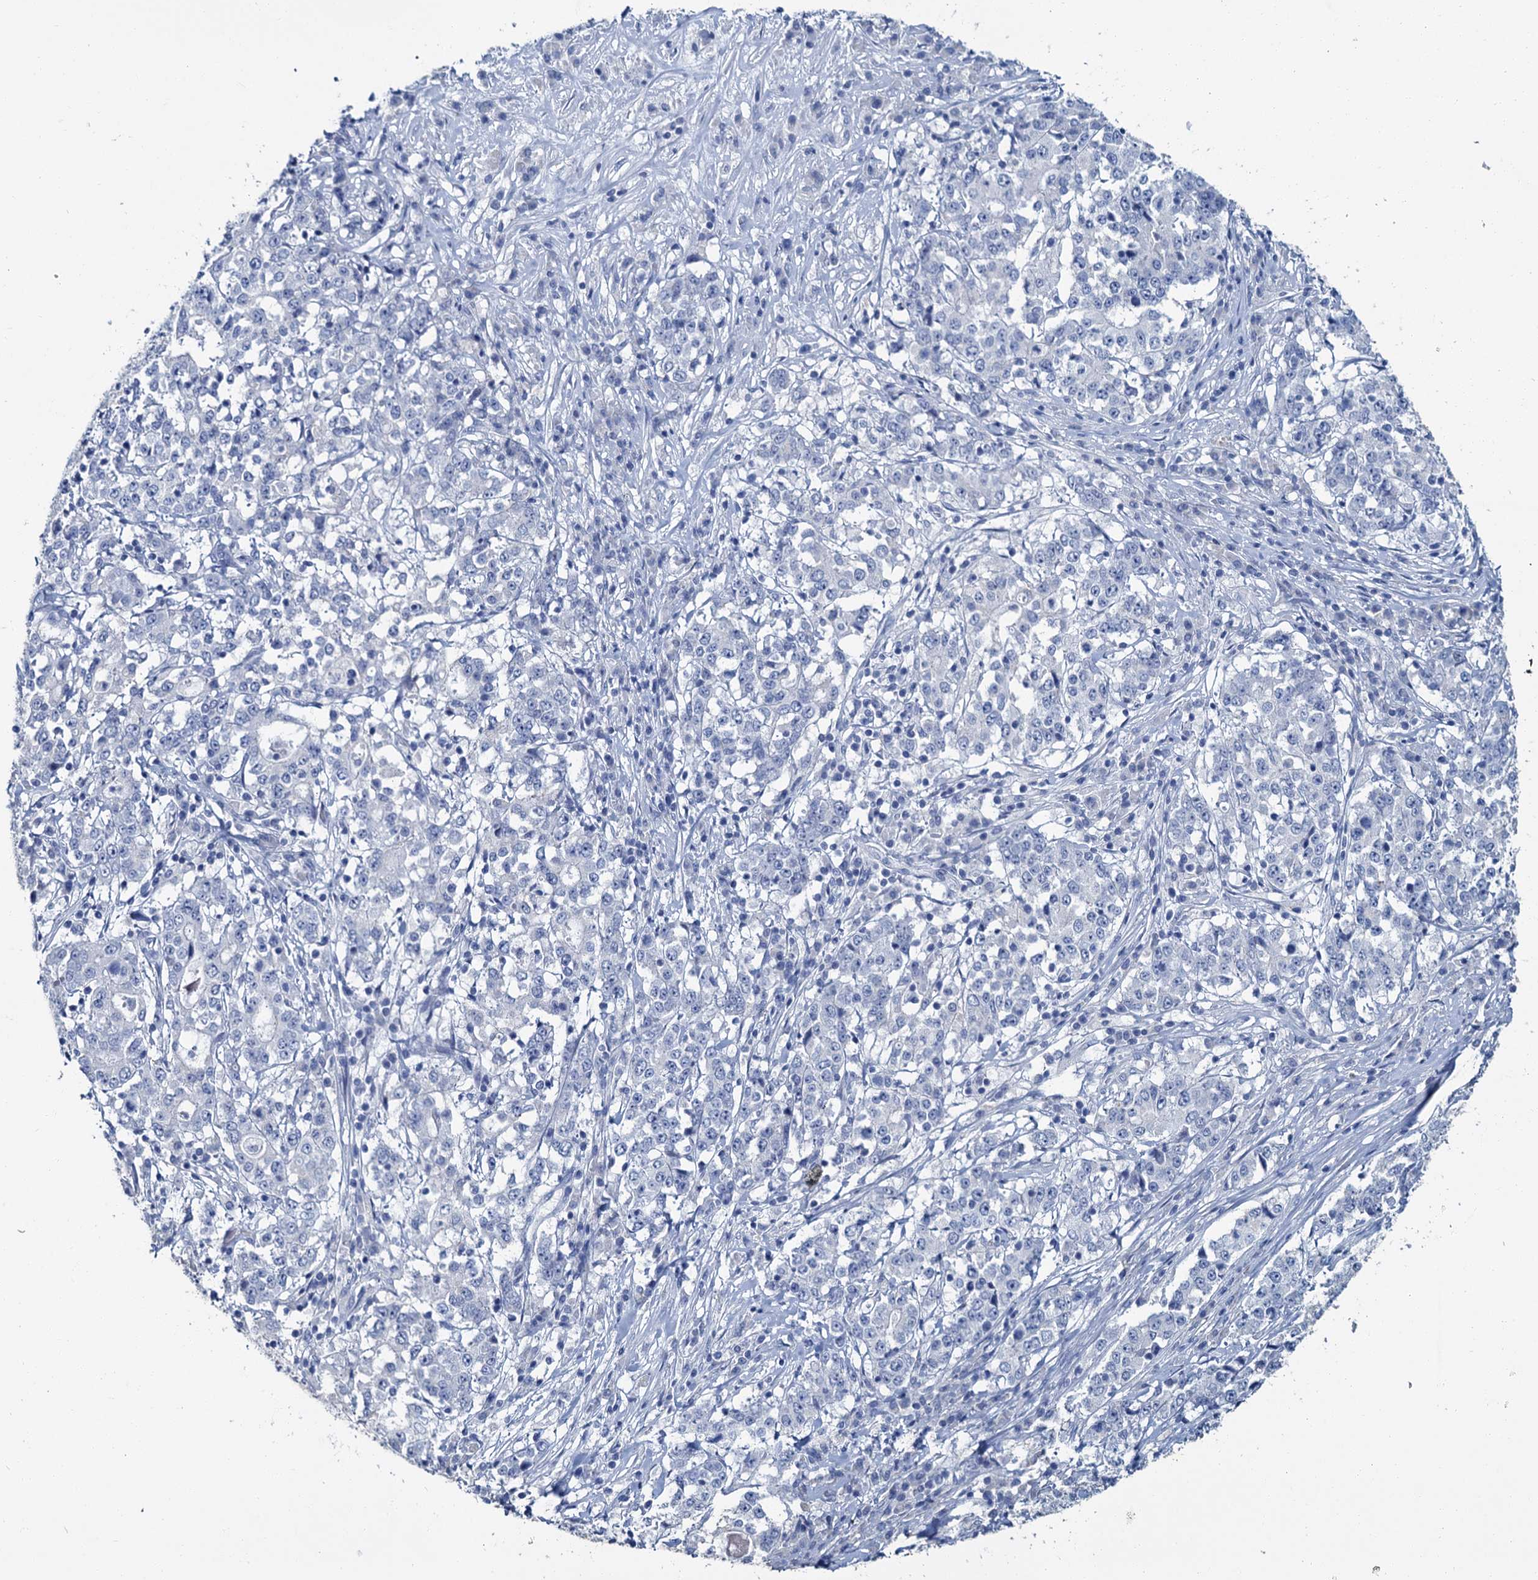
{"staining": {"intensity": "negative", "quantity": "none", "location": "none"}, "tissue": "stomach cancer", "cell_type": "Tumor cells", "image_type": "cancer", "snomed": [{"axis": "morphology", "description": "Adenocarcinoma, NOS"}, {"axis": "topography", "description": "Stomach"}], "caption": "The micrograph reveals no staining of tumor cells in adenocarcinoma (stomach).", "gene": "SNCB", "patient": {"sex": "male", "age": 59}}